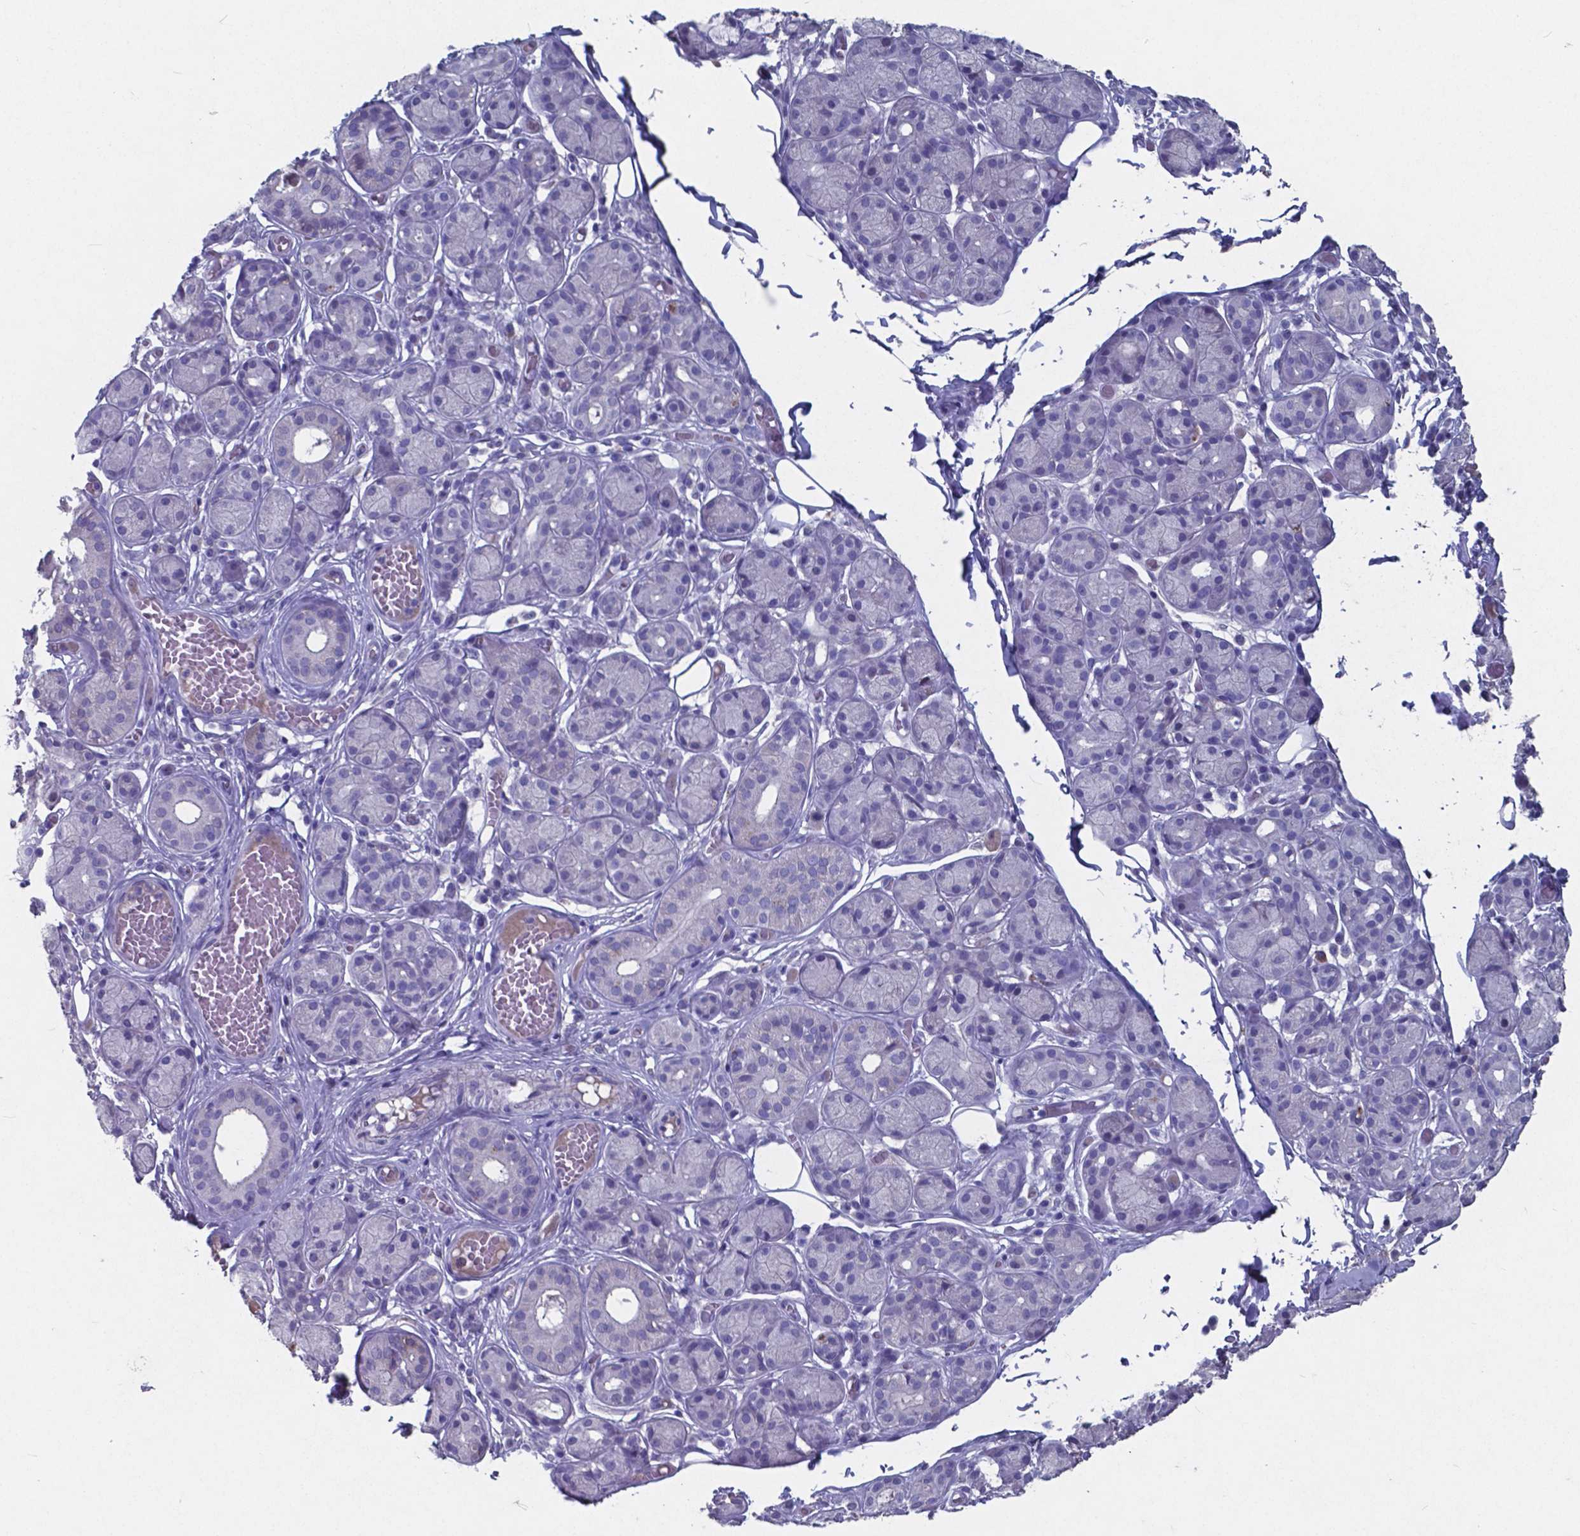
{"staining": {"intensity": "negative", "quantity": "none", "location": "none"}, "tissue": "salivary gland", "cell_type": "Glandular cells", "image_type": "normal", "snomed": [{"axis": "morphology", "description": "Normal tissue, NOS"}, {"axis": "topography", "description": "Salivary gland"}, {"axis": "topography", "description": "Peripheral nerve tissue"}], "caption": "DAB immunohistochemical staining of unremarkable human salivary gland demonstrates no significant staining in glandular cells. (DAB IHC visualized using brightfield microscopy, high magnification).", "gene": "TTR", "patient": {"sex": "male", "age": 71}}